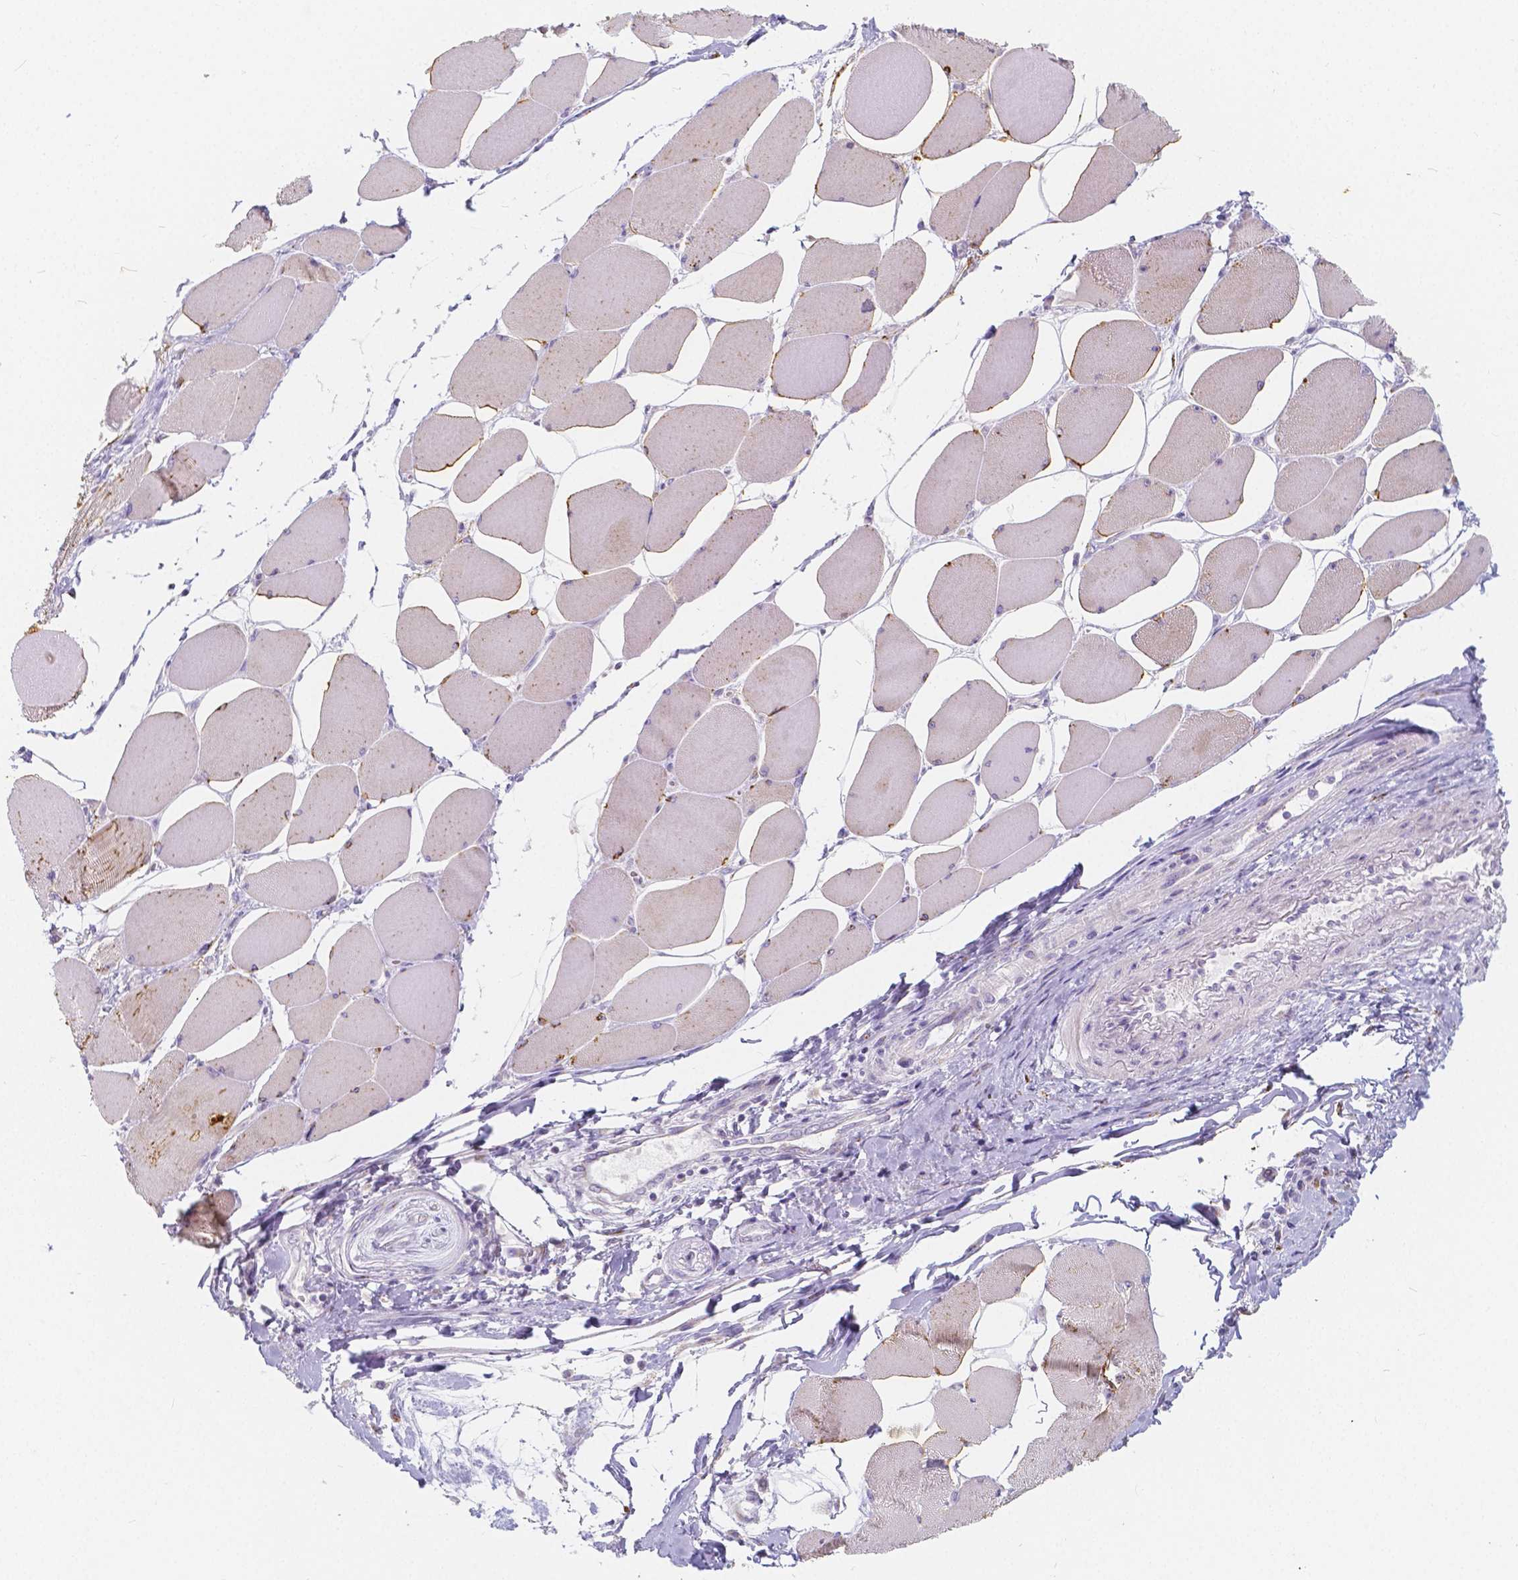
{"staining": {"intensity": "weak", "quantity": "25%-75%", "location": "cytoplasmic/membranous"}, "tissue": "skeletal muscle", "cell_type": "Myocytes", "image_type": "normal", "snomed": [{"axis": "morphology", "description": "Normal tissue, NOS"}, {"axis": "topography", "description": "Skeletal muscle"}], "caption": "Immunohistochemistry of benign human skeletal muscle reveals low levels of weak cytoplasmic/membranous positivity in about 25%-75% of myocytes.", "gene": "RNF186", "patient": {"sex": "female", "age": 75}}